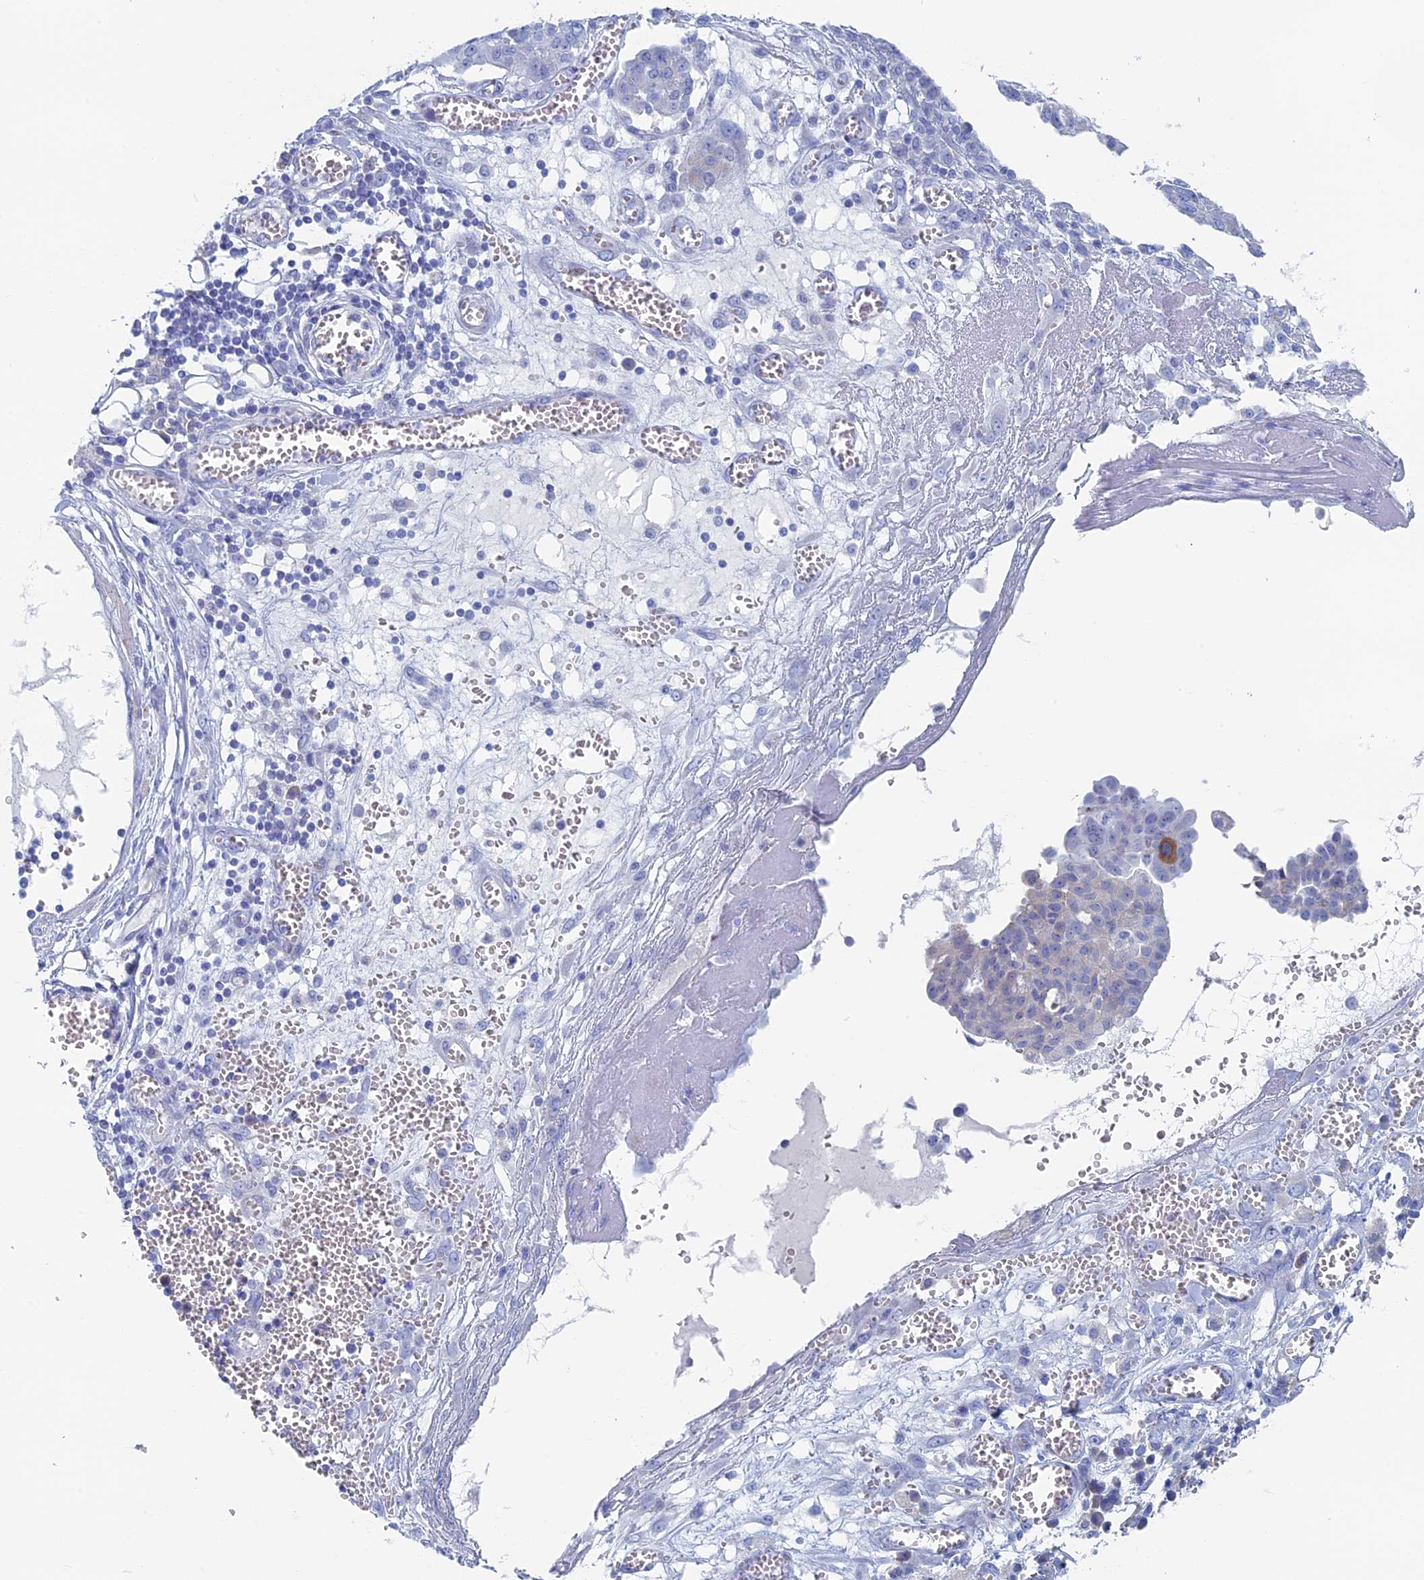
{"staining": {"intensity": "negative", "quantity": "none", "location": "none"}, "tissue": "ovarian cancer", "cell_type": "Tumor cells", "image_type": "cancer", "snomed": [{"axis": "morphology", "description": "Cystadenocarcinoma, serous, NOS"}, {"axis": "topography", "description": "Soft tissue"}, {"axis": "topography", "description": "Ovary"}], "caption": "This is a histopathology image of immunohistochemistry (IHC) staining of ovarian cancer (serous cystadenocarcinoma), which shows no positivity in tumor cells.", "gene": "MAGEB6", "patient": {"sex": "female", "age": 57}}